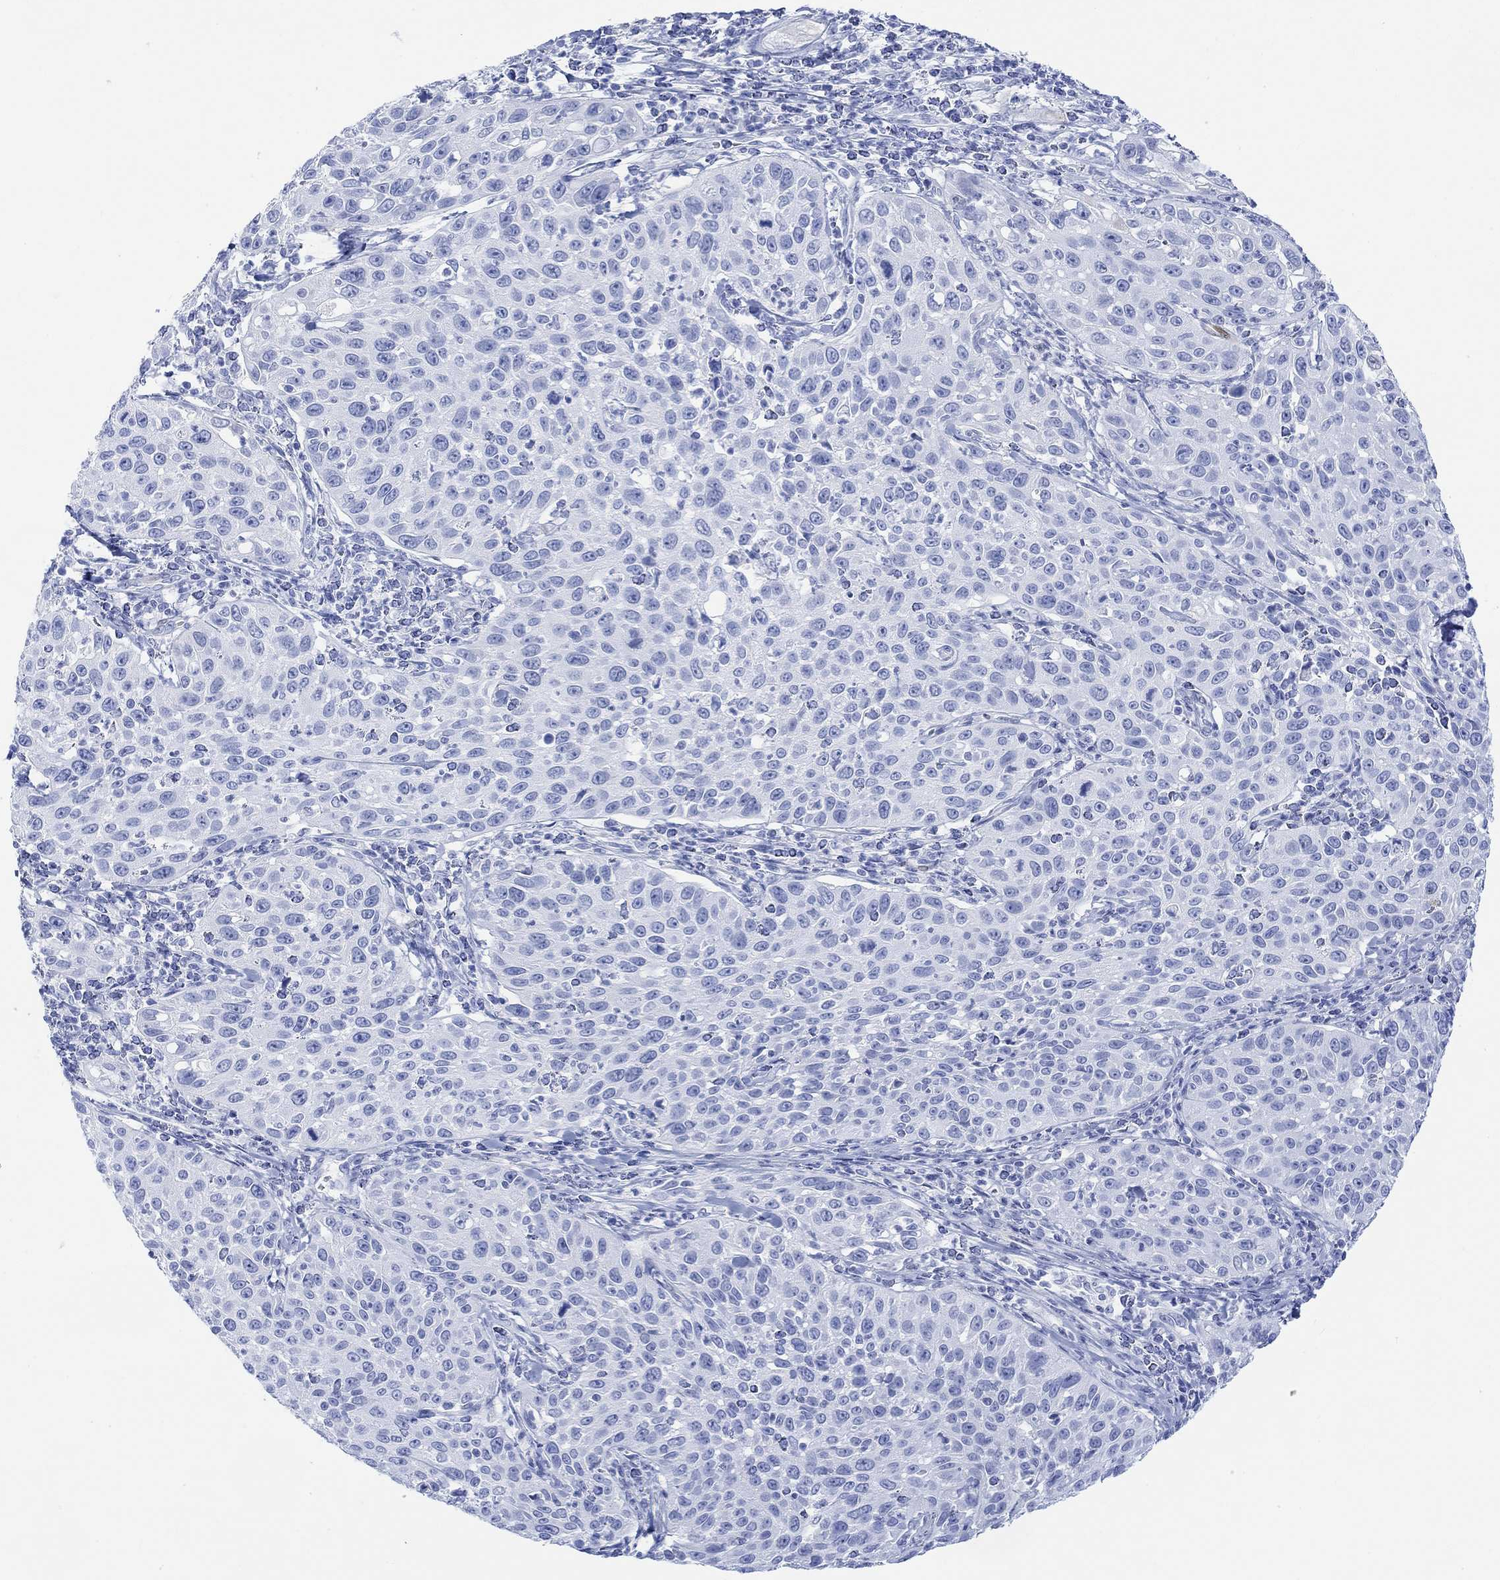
{"staining": {"intensity": "negative", "quantity": "none", "location": "none"}, "tissue": "cervical cancer", "cell_type": "Tumor cells", "image_type": "cancer", "snomed": [{"axis": "morphology", "description": "Squamous cell carcinoma, NOS"}, {"axis": "topography", "description": "Cervix"}], "caption": "Immunohistochemistry (IHC) photomicrograph of neoplastic tissue: human cervical squamous cell carcinoma stained with DAB exhibits no significant protein staining in tumor cells.", "gene": "TPPP3", "patient": {"sex": "female", "age": 26}}